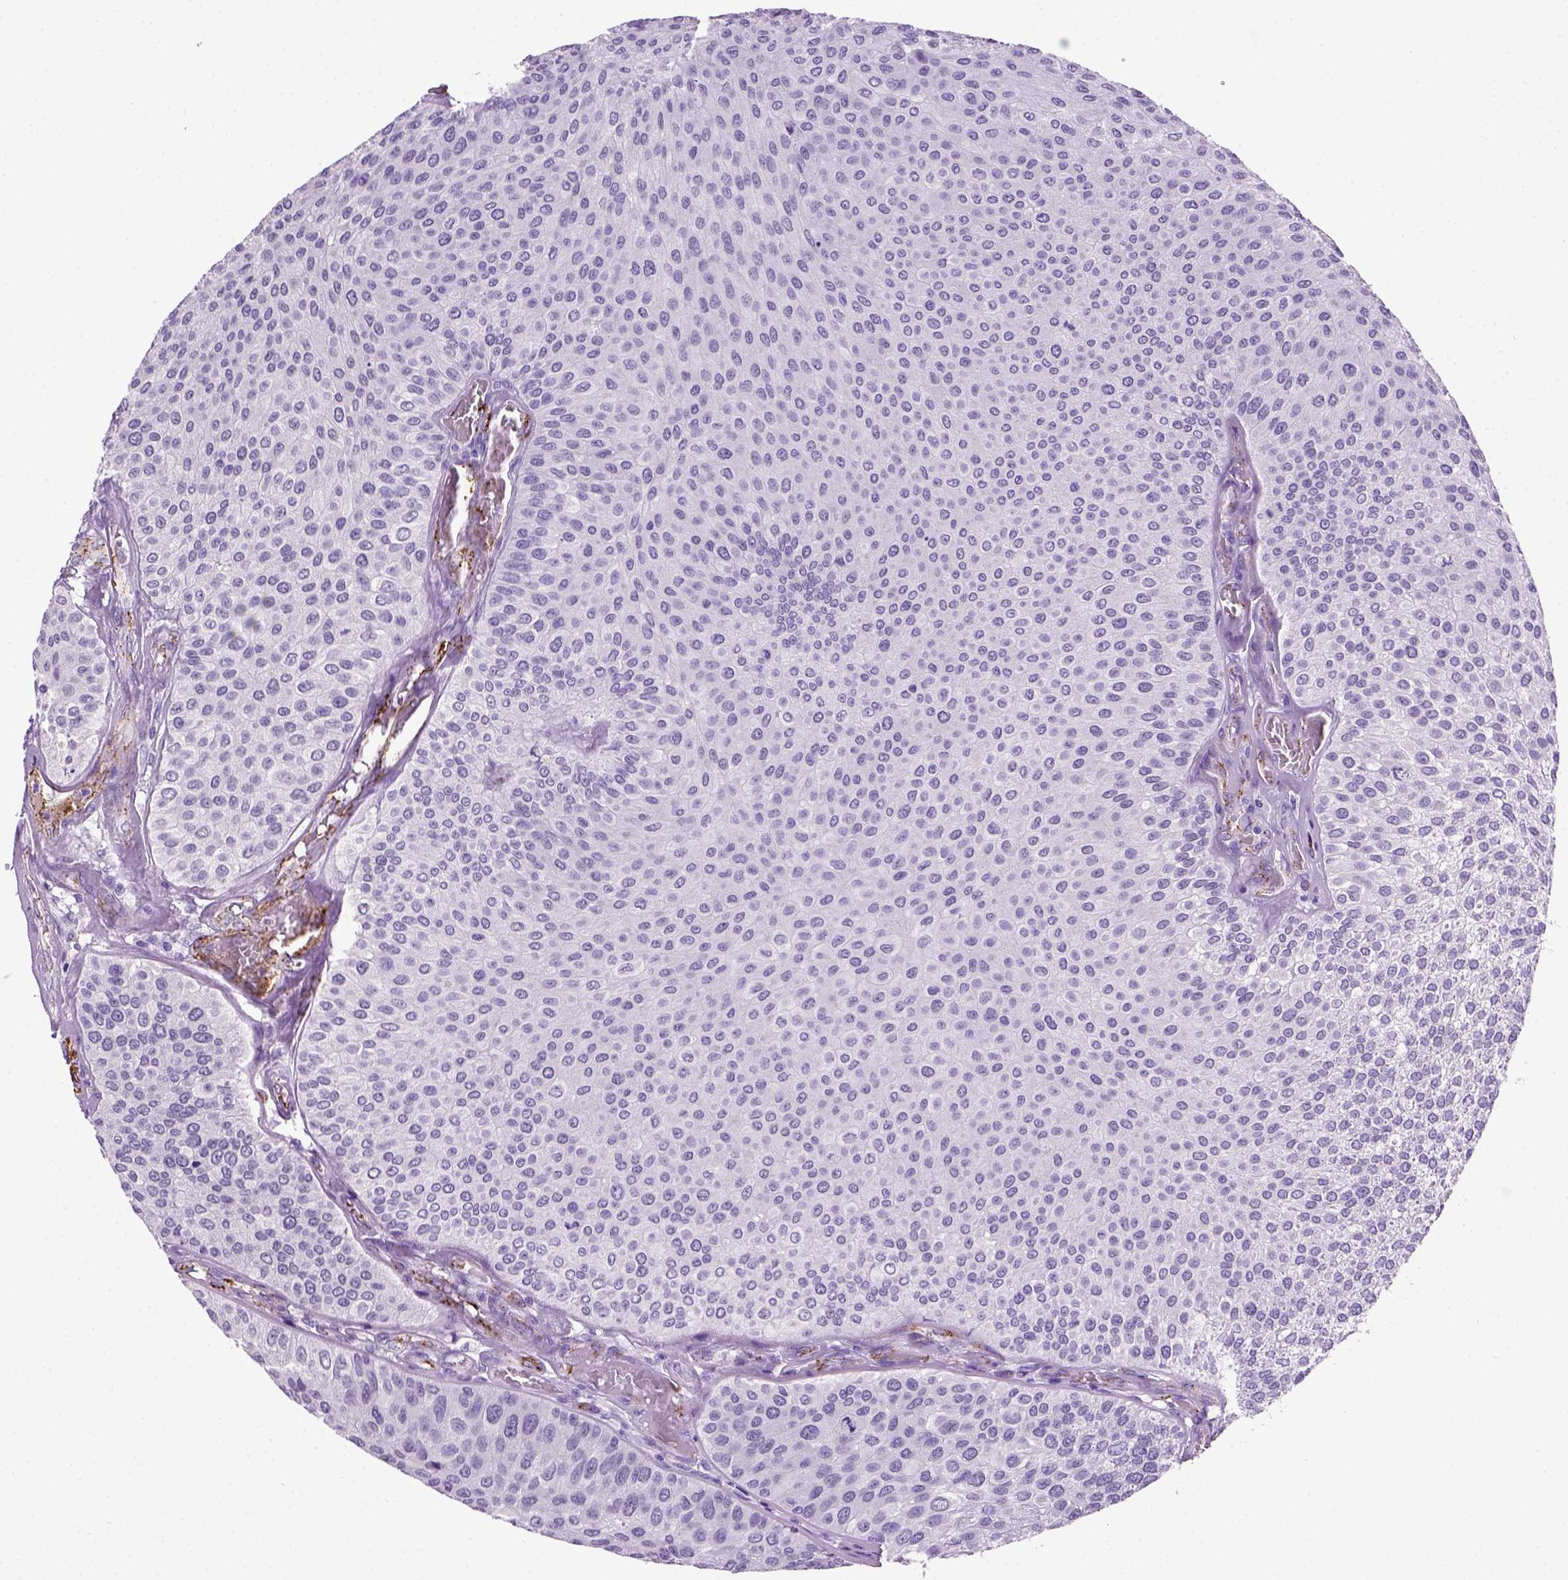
{"staining": {"intensity": "negative", "quantity": "none", "location": "none"}, "tissue": "urothelial cancer", "cell_type": "Tumor cells", "image_type": "cancer", "snomed": [{"axis": "morphology", "description": "Urothelial carcinoma, Low grade"}, {"axis": "topography", "description": "Urinary bladder"}], "caption": "DAB (3,3'-diaminobenzidine) immunohistochemical staining of urothelial cancer demonstrates no significant staining in tumor cells.", "gene": "VWF", "patient": {"sex": "female", "age": 87}}